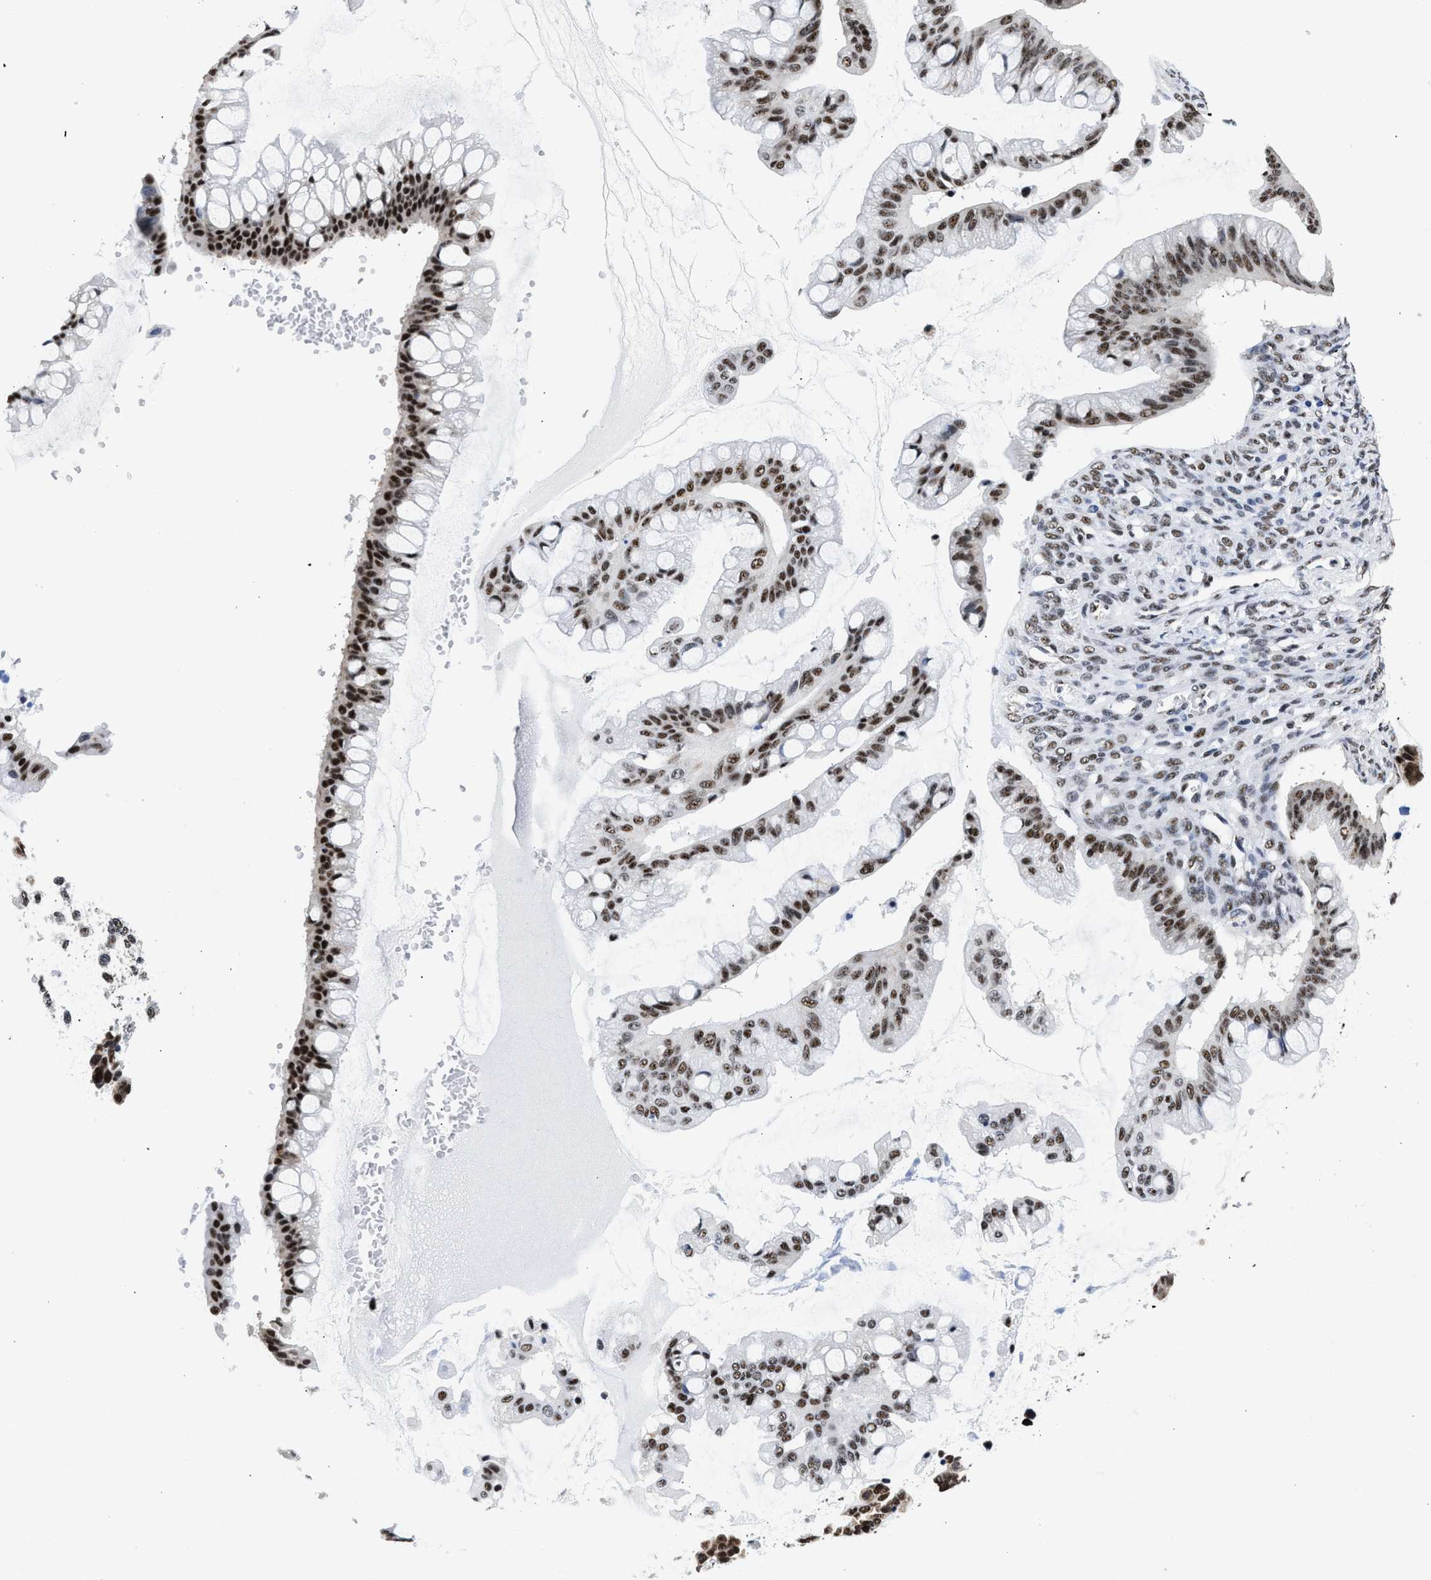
{"staining": {"intensity": "strong", "quantity": ">75%", "location": "nuclear"}, "tissue": "ovarian cancer", "cell_type": "Tumor cells", "image_type": "cancer", "snomed": [{"axis": "morphology", "description": "Cystadenocarcinoma, mucinous, NOS"}, {"axis": "topography", "description": "Ovary"}], "caption": "A brown stain shows strong nuclear staining of a protein in human ovarian mucinous cystadenocarcinoma tumor cells.", "gene": "RBM8A", "patient": {"sex": "female", "age": 73}}